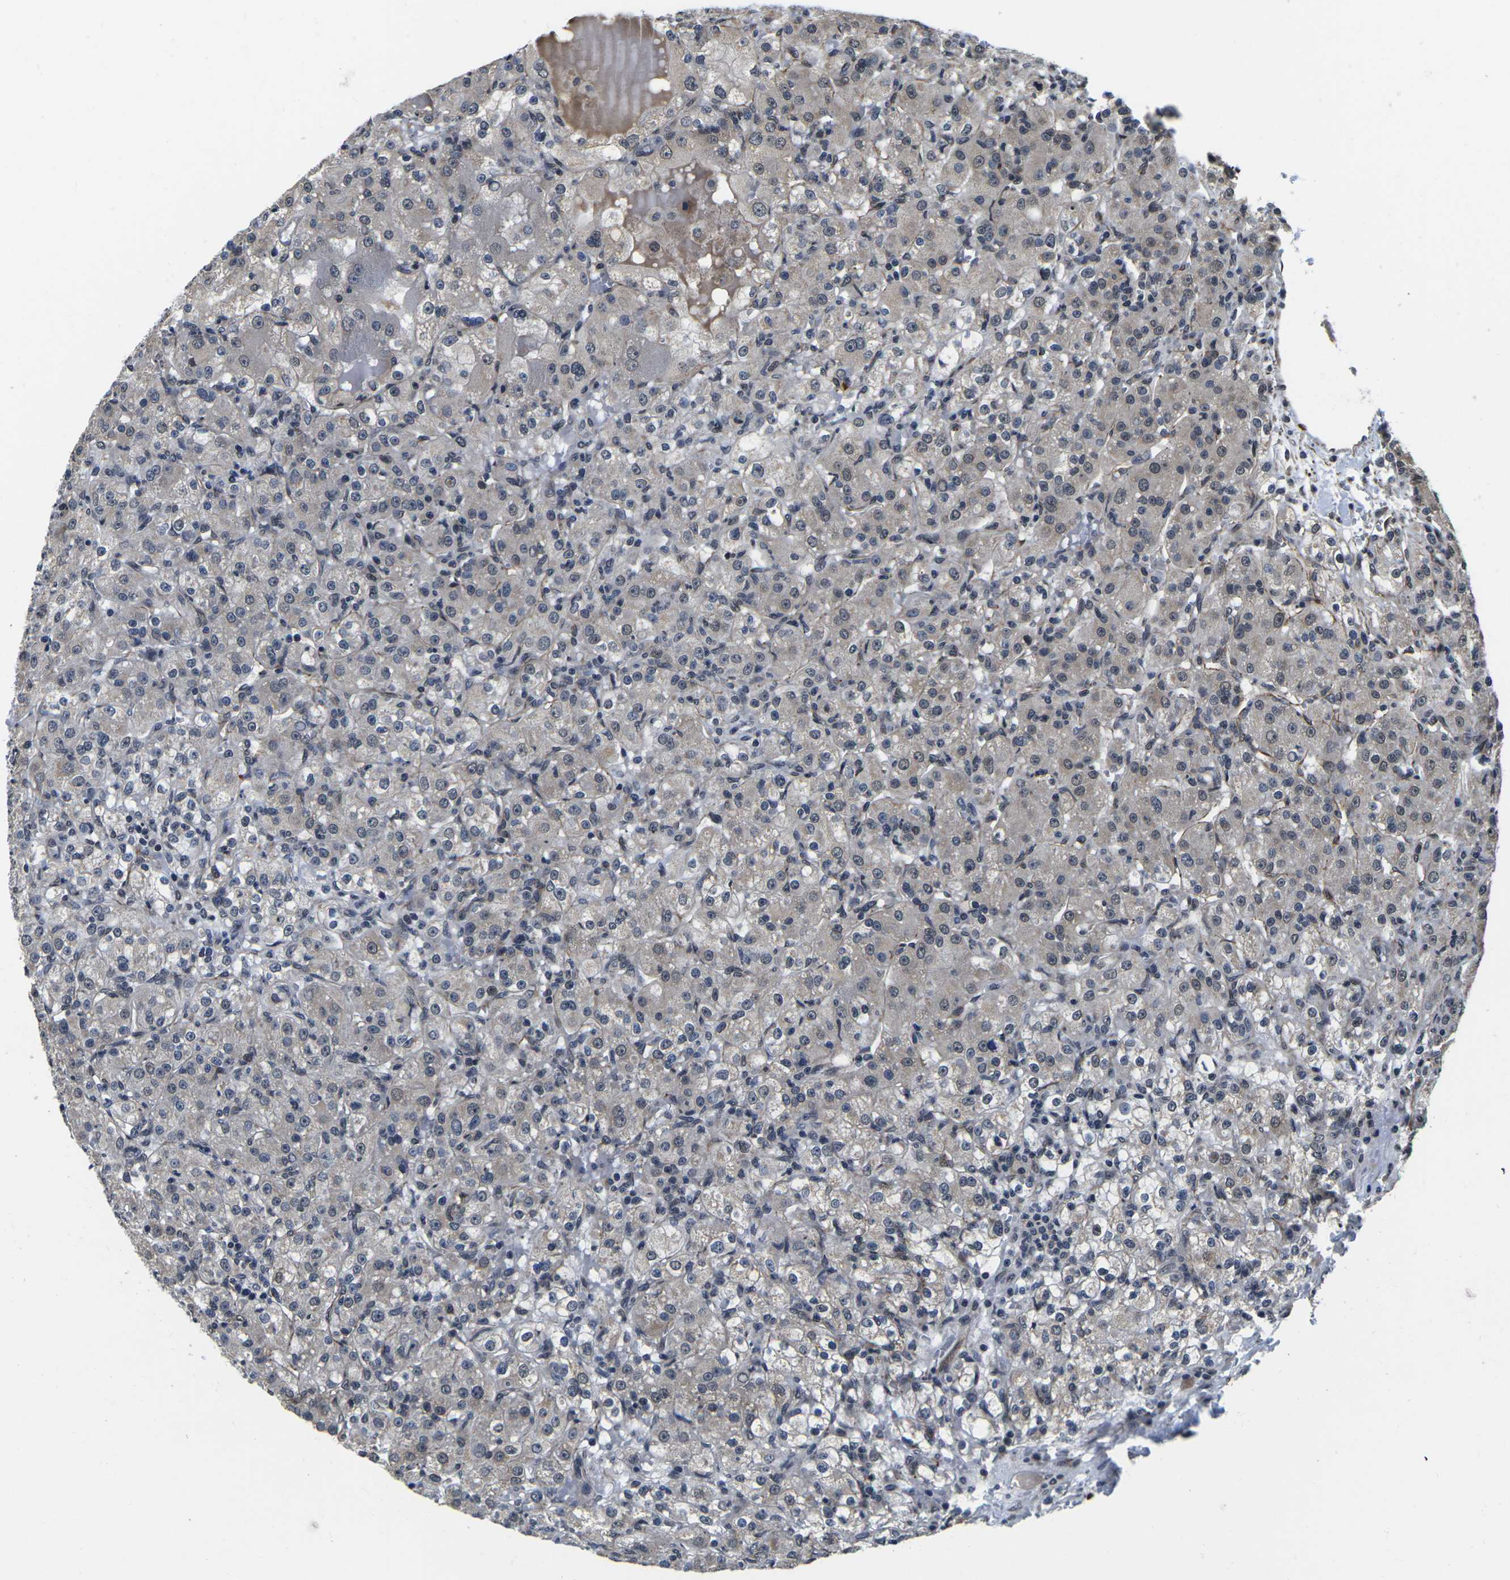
{"staining": {"intensity": "weak", "quantity": "25%-75%", "location": "cytoplasmic/membranous,nuclear"}, "tissue": "renal cancer", "cell_type": "Tumor cells", "image_type": "cancer", "snomed": [{"axis": "morphology", "description": "Normal tissue, NOS"}, {"axis": "morphology", "description": "Adenocarcinoma, NOS"}, {"axis": "topography", "description": "Kidney"}], "caption": "Renal cancer (adenocarcinoma) stained with a protein marker shows weak staining in tumor cells.", "gene": "CCNE1", "patient": {"sex": "male", "age": 61}}